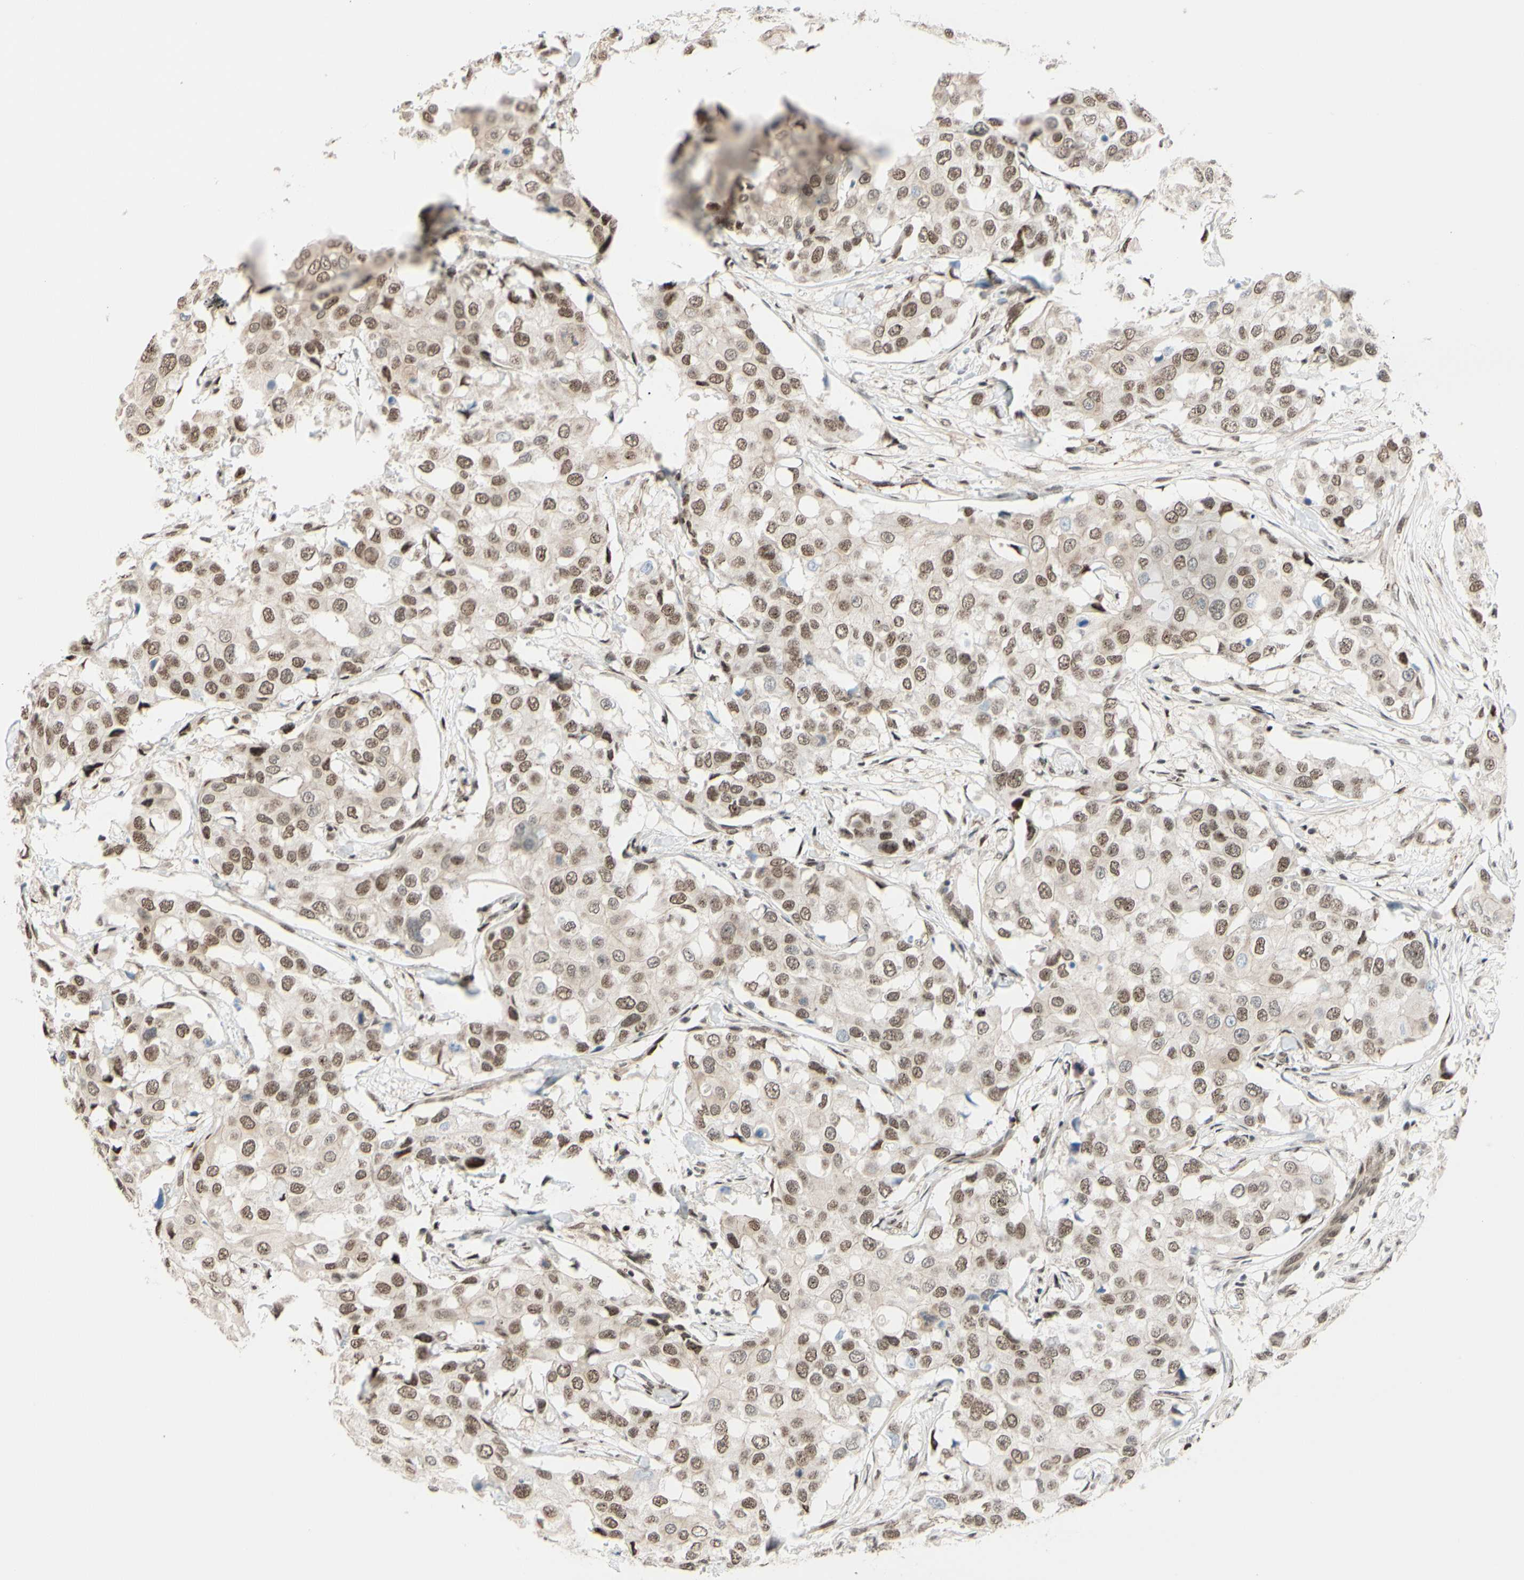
{"staining": {"intensity": "weak", "quantity": ">75%", "location": "nuclear"}, "tissue": "breast cancer", "cell_type": "Tumor cells", "image_type": "cancer", "snomed": [{"axis": "morphology", "description": "Duct carcinoma"}, {"axis": "topography", "description": "Breast"}], "caption": "Protein staining of breast cancer tissue reveals weak nuclear positivity in approximately >75% of tumor cells. (DAB (3,3'-diaminobenzidine) = brown stain, brightfield microscopy at high magnification).", "gene": "SUFU", "patient": {"sex": "female", "age": 27}}